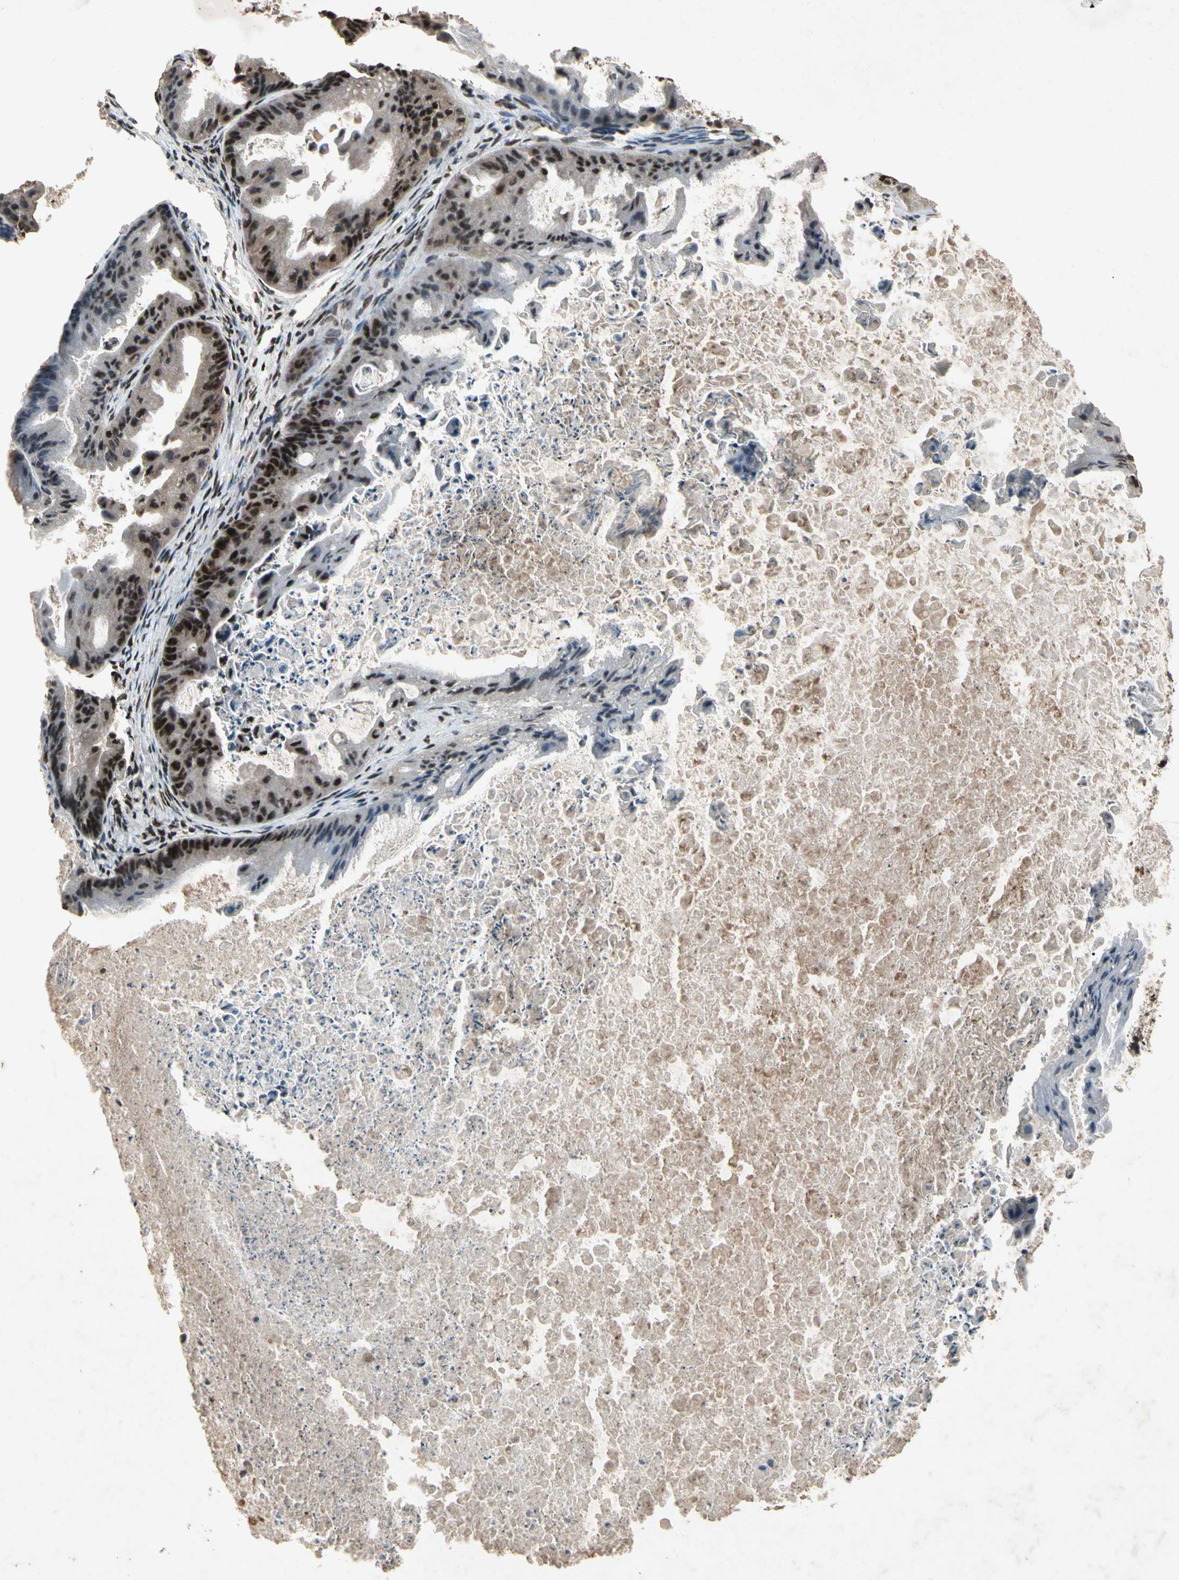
{"staining": {"intensity": "strong", "quantity": ">75%", "location": "nuclear"}, "tissue": "ovarian cancer", "cell_type": "Tumor cells", "image_type": "cancer", "snomed": [{"axis": "morphology", "description": "Cystadenocarcinoma, mucinous, NOS"}, {"axis": "topography", "description": "Ovary"}], "caption": "Tumor cells exhibit high levels of strong nuclear staining in approximately >75% of cells in ovarian cancer.", "gene": "TBX2", "patient": {"sex": "female", "age": 37}}